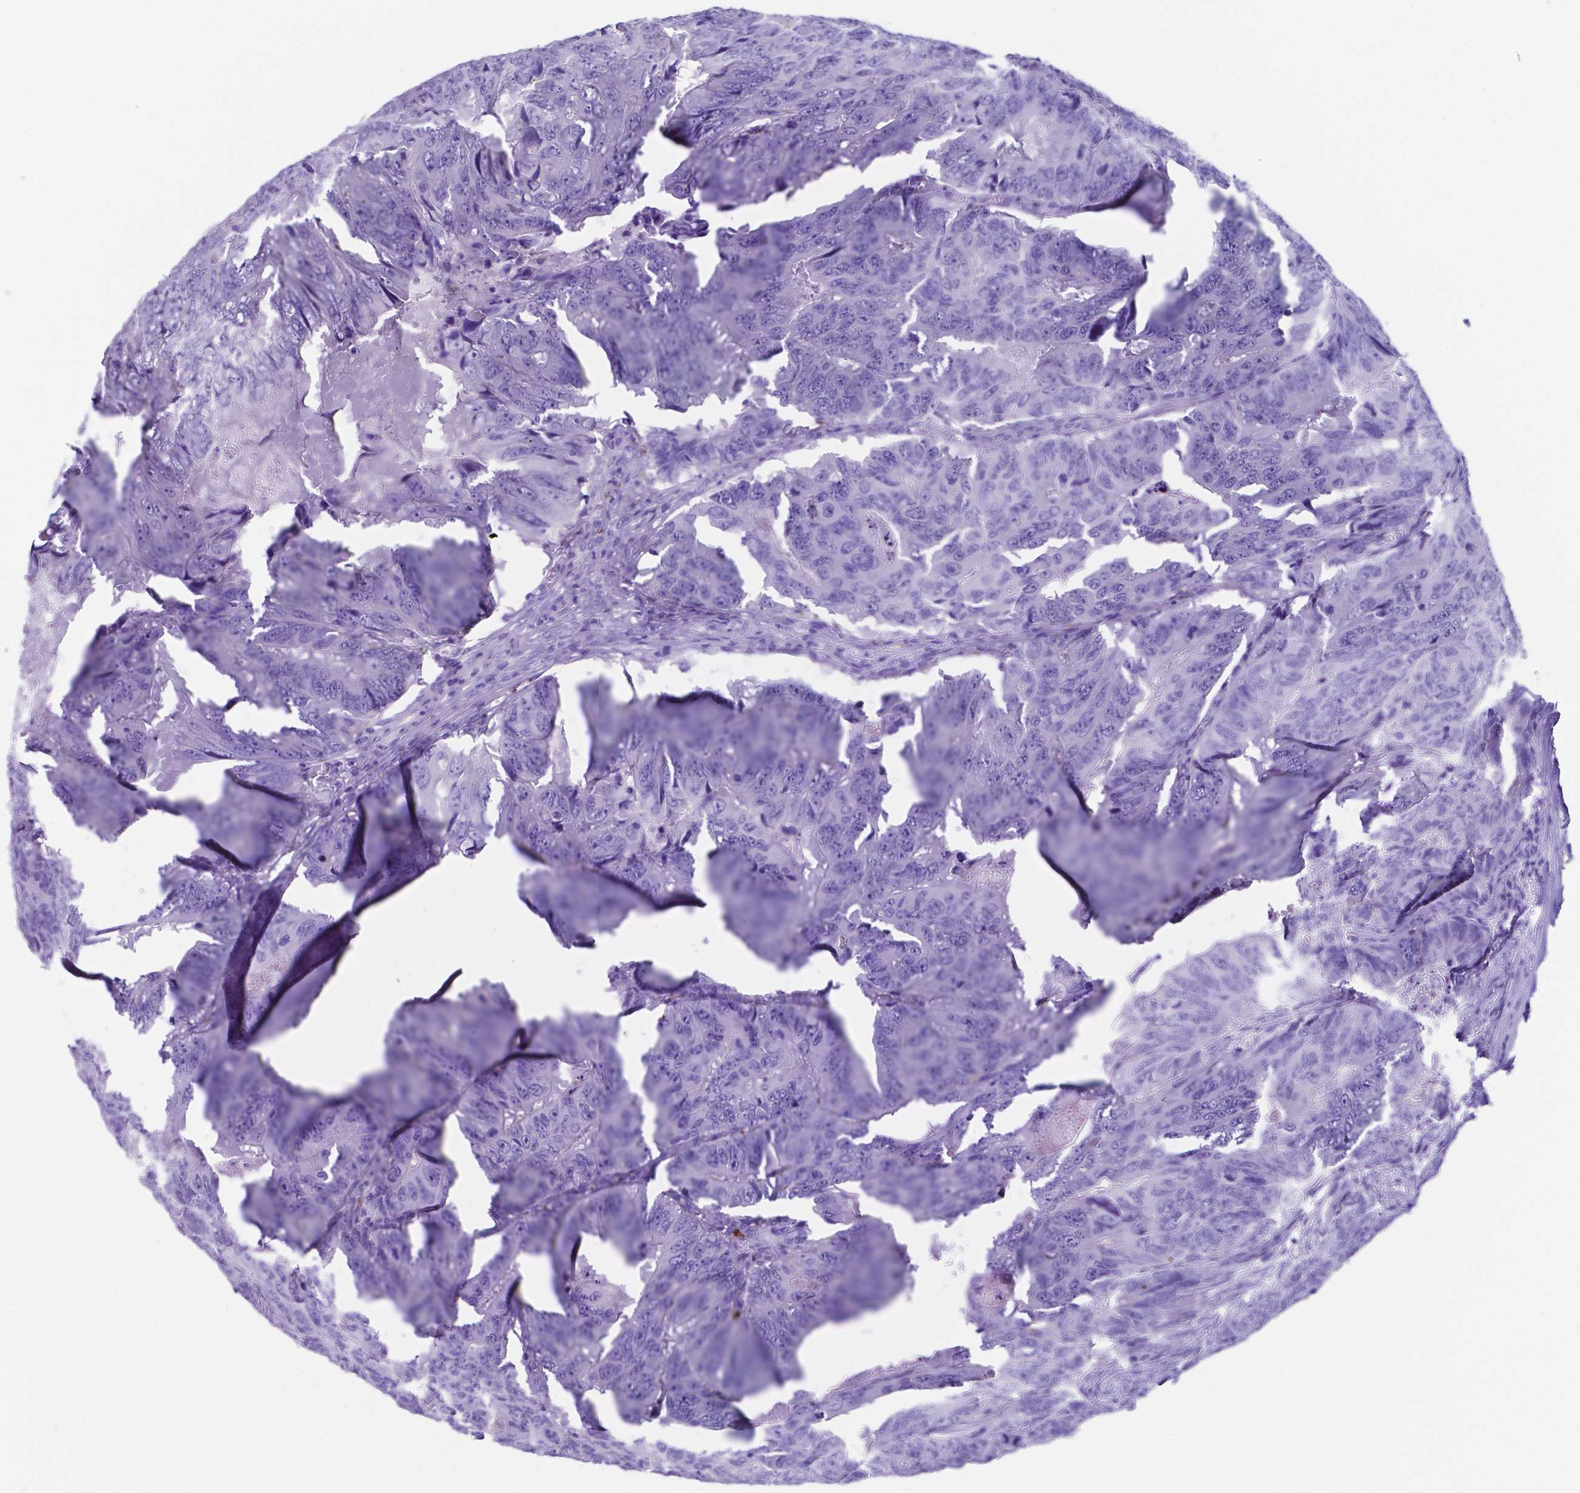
{"staining": {"intensity": "negative", "quantity": "none", "location": "none"}, "tissue": "colorectal cancer", "cell_type": "Tumor cells", "image_type": "cancer", "snomed": [{"axis": "morphology", "description": "Adenocarcinoma, NOS"}, {"axis": "topography", "description": "Colon"}], "caption": "IHC micrograph of neoplastic tissue: human adenocarcinoma (colorectal) stained with DAB (3,3'-diaminobenzidine) demonstrates no significant protein expression in tumor cells. The staining is performed using DAB (3,3'-diaminobenzidine) brown chromogen with nuclei counter-stained in using hematoxylin.", "gene": "DNAAF8", "patient": {"sex": "male", "age": 79}}